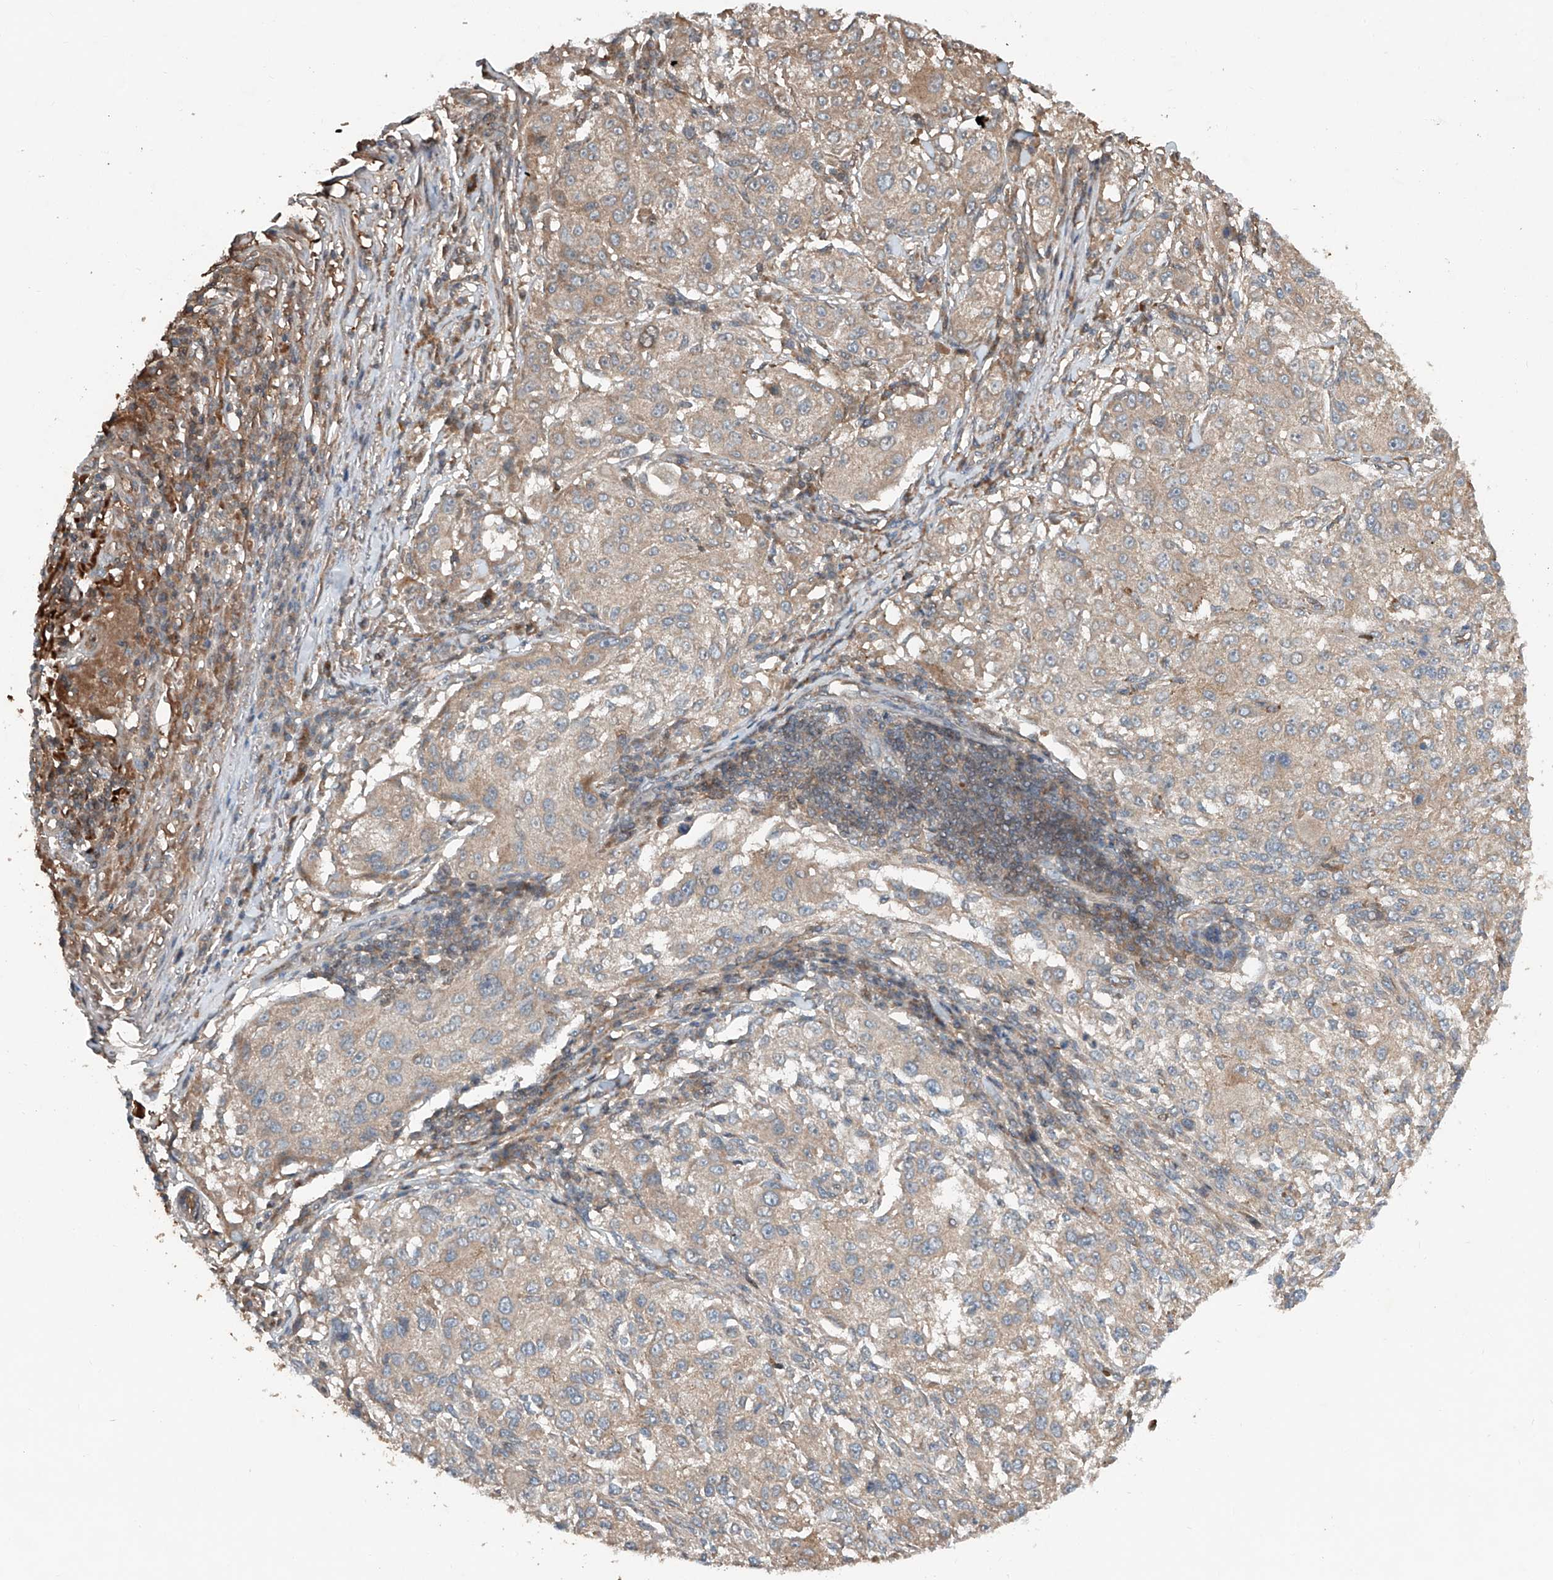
{"staining": {"intensity": "weak", "quantity": "25%-75%", "location": "cytoplasmic/membranous"}, "tissue": "melanoma", "cell_type": "Tumor cells", "image_type": "cancer", "snomed": [{"axis": "morphology", "description": "Necrosis, NOS"}, {"axis": "morphology", "description": "Malignant melanoma, NOS"}, {"axis": "topography", "description": "Skin"}], "caption": "Immunohistochemistry (DAB) staining of melanoma shows weak cytoplasmic/membranous protein expression in about 25%-75% of tumor cells. The protein of interest is shown in brown color, while the nuclei are stained blue.", "gene": "ADAM23", "patient": {"sex": "female", "age": 87}}